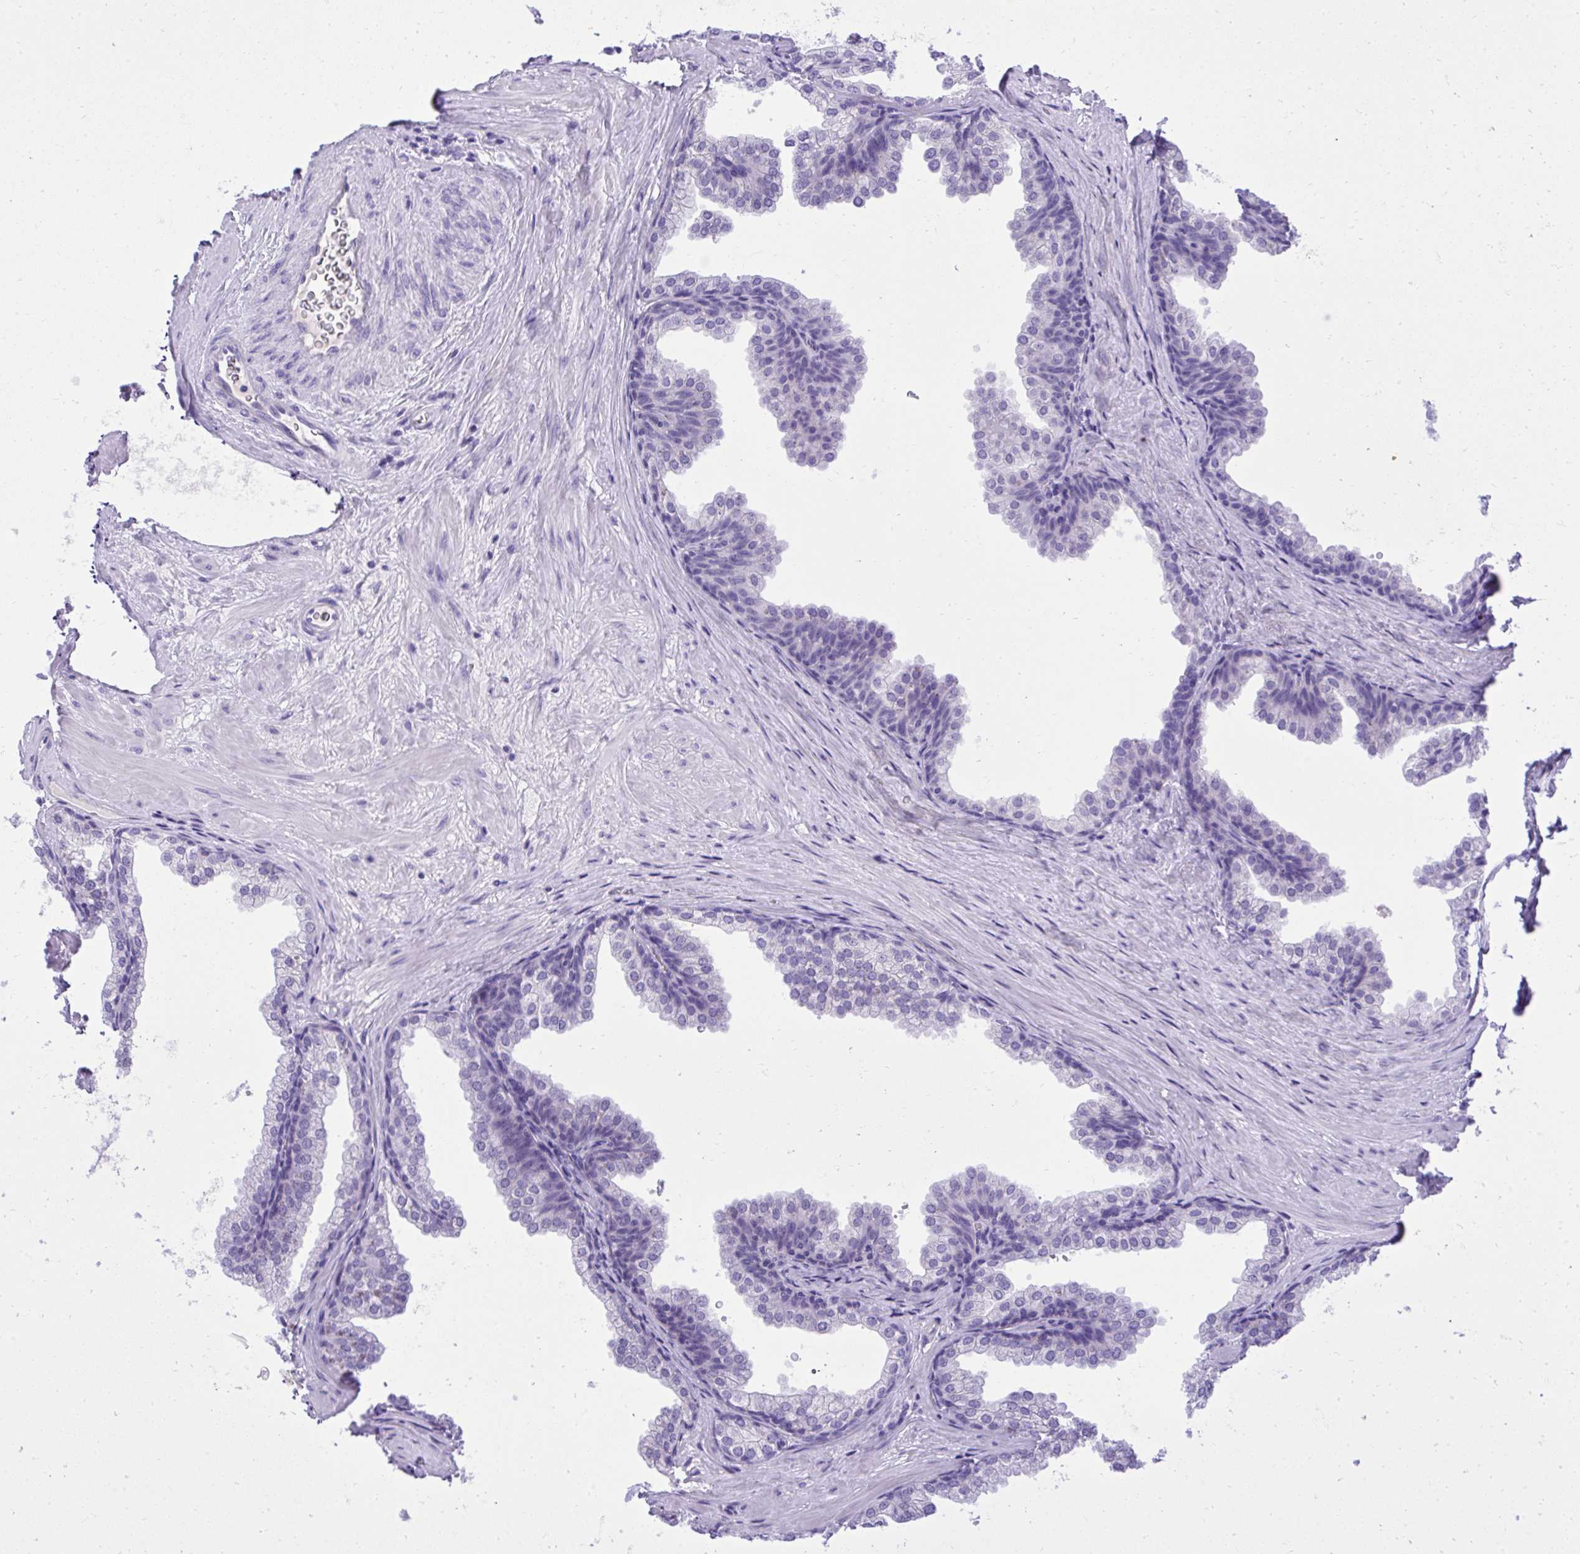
{"staining": {"intensity": "negative", "quantity": "none", "location": "none"}, "tissue": "prostate", "cell_type": "Glandular cells", "image_type": "normal", "snomed": [{"axis": "morphology", "description": "Normal tissue, NOS"}, {"axis": "topography", "description": "Prostate"}], "caption": "Immunohistochemistry (IHC) micrograph of benign prostate stained for a protein (brown), which reveals no positivity in glandular cells.", "gene": "ST6GALNAC3", "patient": {"sex": "male", "age": 37}}